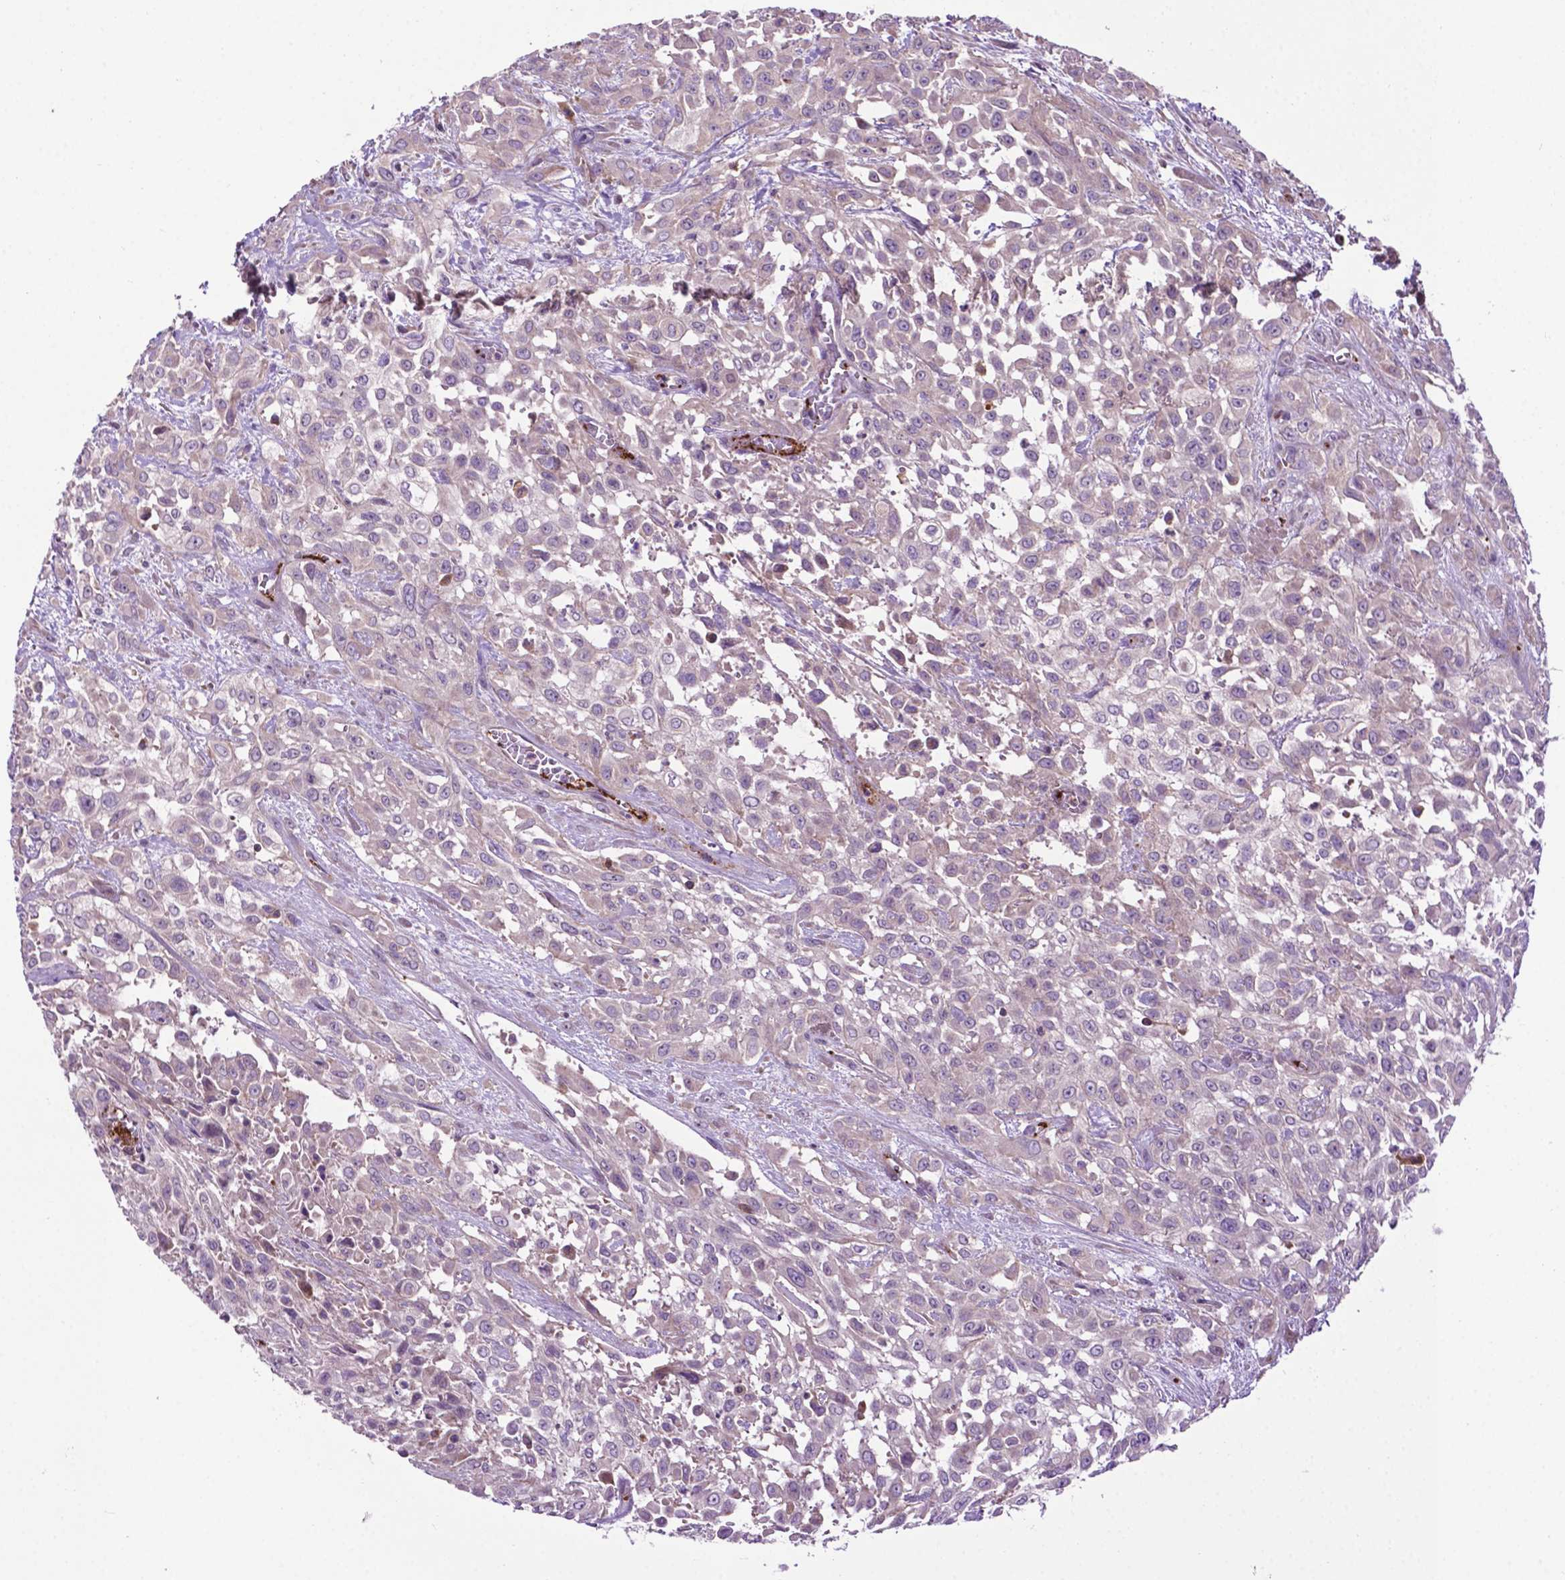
{"staining": {"intensity": "negative", "quantity": "none", "location": "none"}, "tissue": "urothelial cancer", "cell_type": "Tumor cells", "image_type": "cancer", "snomed": [{"axis": "morphology", "description": "Urothelial carcinoma, High grade"}, {"axis": "topography", "description": "Urinary bladder"}], "caption": "Urothelial carcinoma (high-grade) was stained to show a protein in brown. There is no significant expression in tumor cells.", "gene": "SPNS2", "patient": {"sex": "male", "age": 57}}